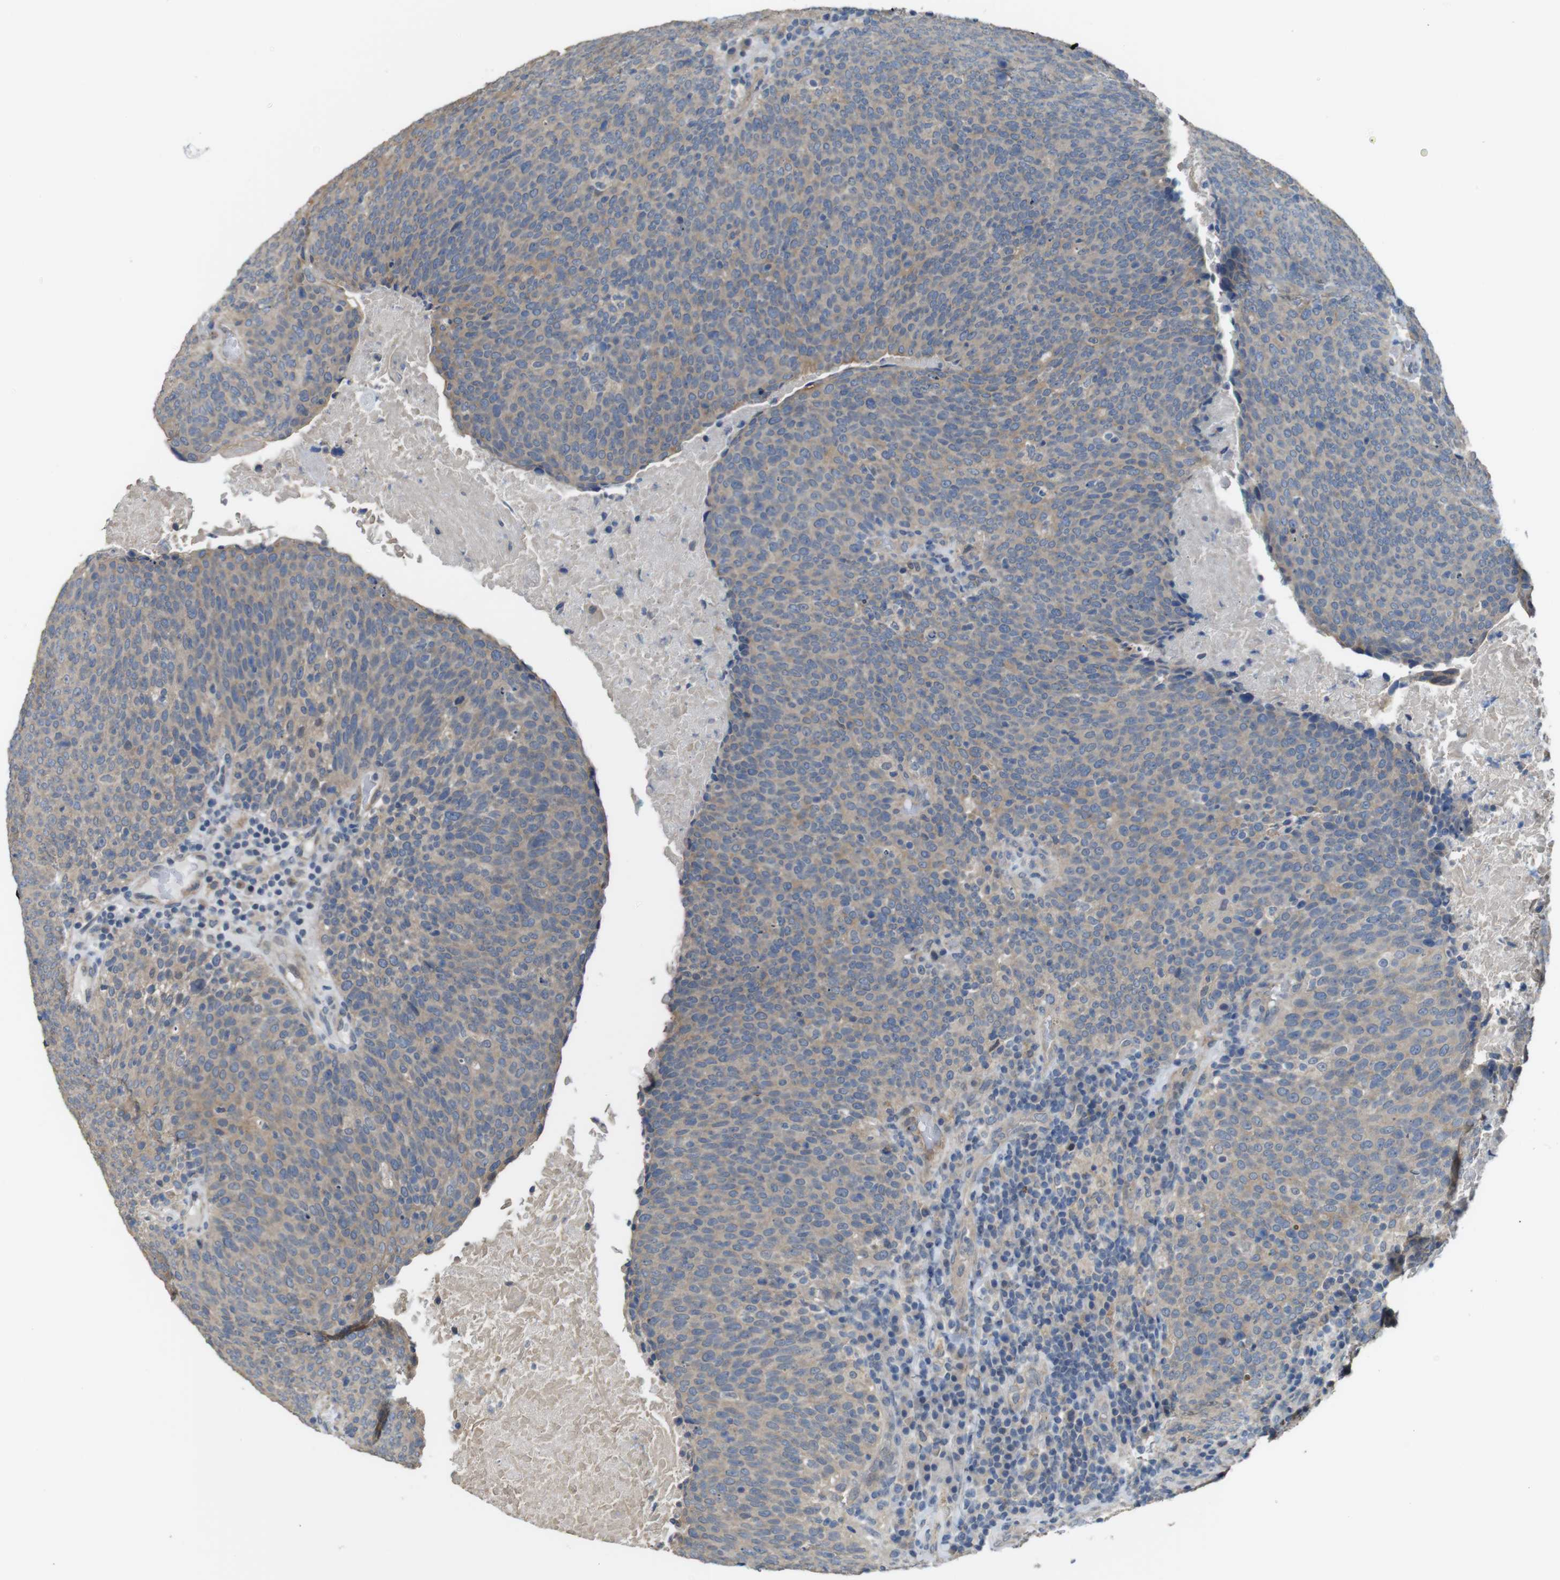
{"staining": {"intensity": "weak", "quantity": ">75%", "location": "cytoplasmic/membranous"}, "tissue": "head and neck cancer", "cell_type": "Tumor cells", "image_type": "cancer", "snomed": [{"axis": "morphology", "description": "Squamous cell carcinoma, NOS"}, {"axis": "morphology", "description": "Squamous cell carcinoma, metastatic, NOS"}, {"axis": "topography", "description": "Lymph node"}, {"axis": "topography", "description": "Head-Neck"}], "caption": "Head and neck cancer was stained to show a protein in brown. There is low levels of weak cytoplasmic/membranous staining in about >75% of tumor cells.", "gene": "CDC34", "patient": {"sex": "male", "age": 62}}